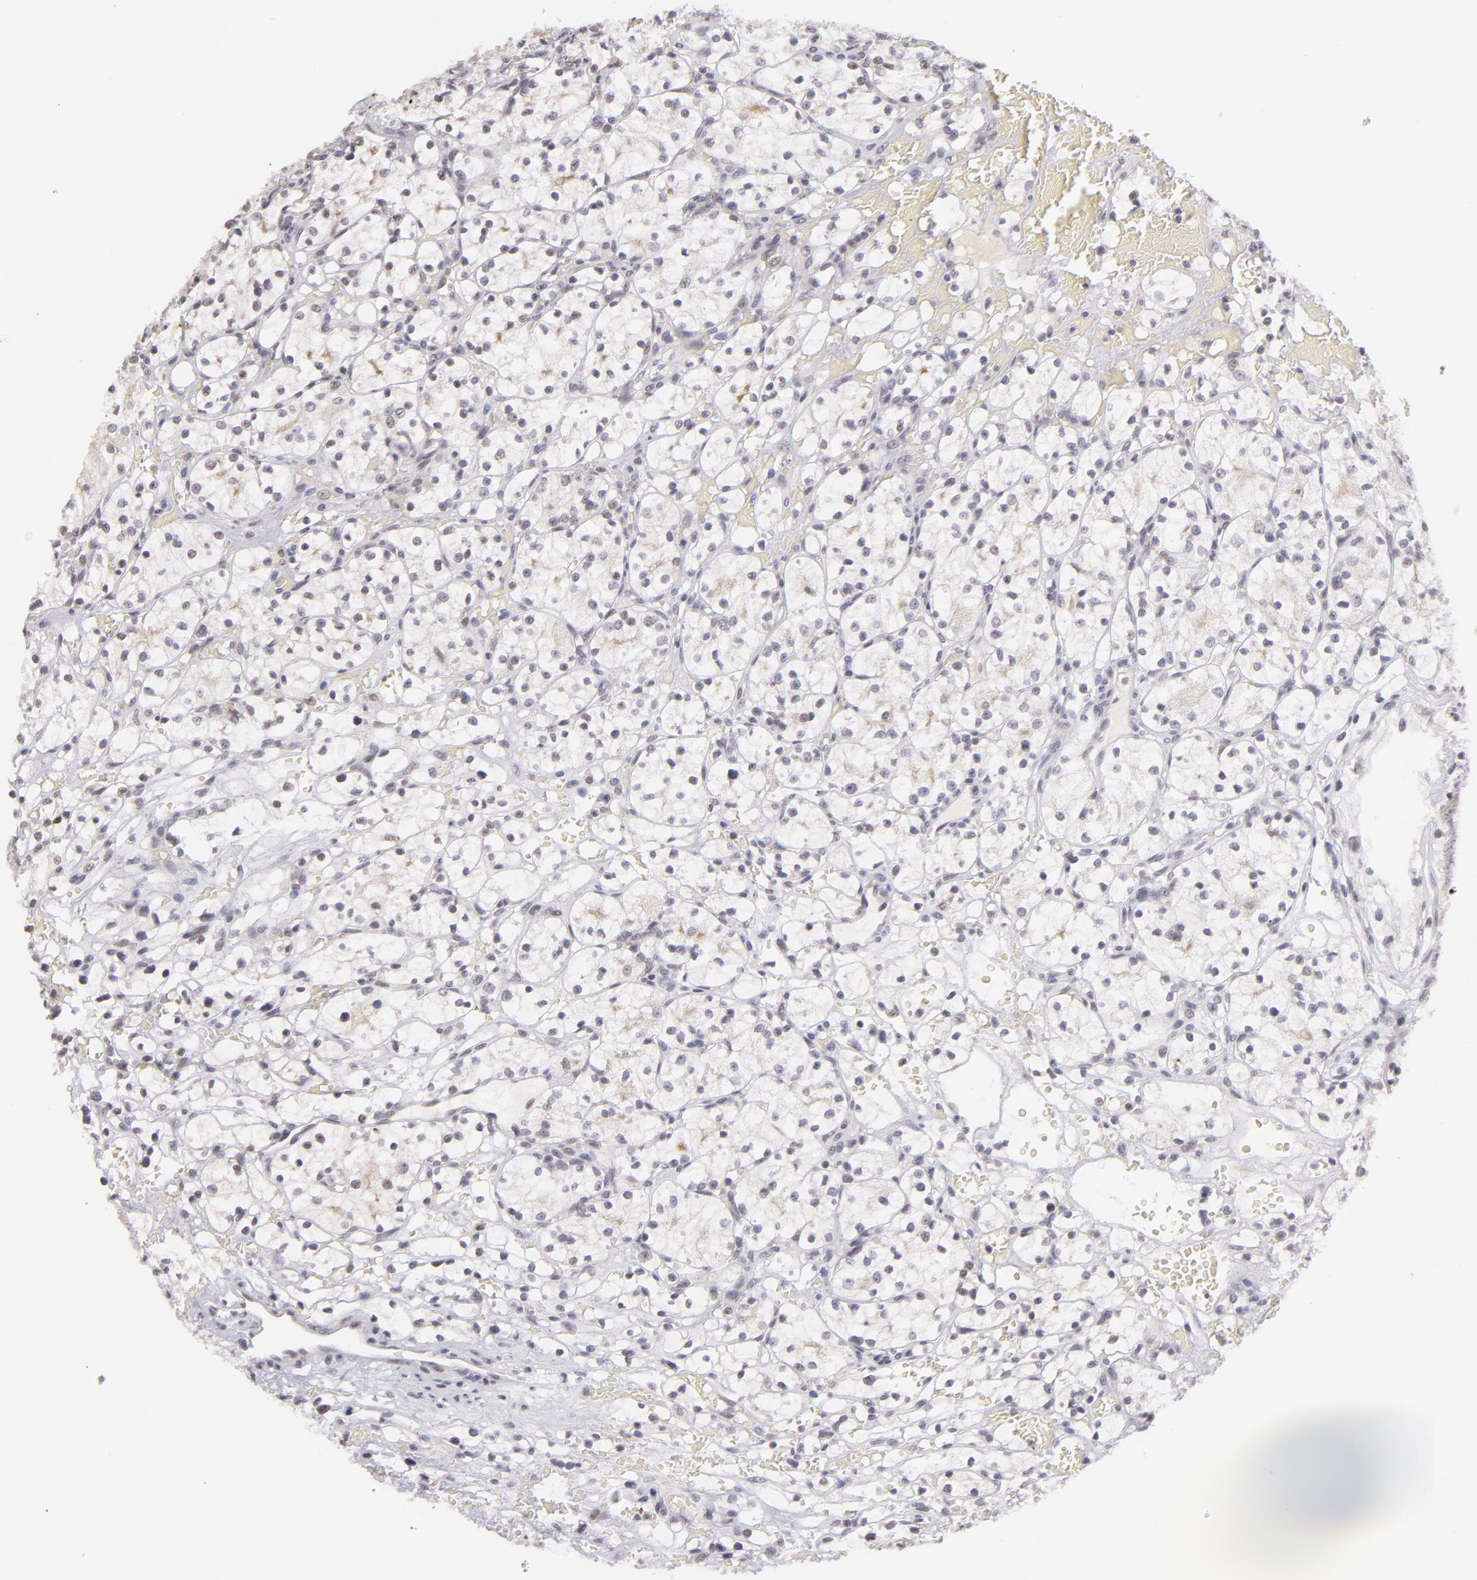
{"staining": {"intensity": "negative", "quantity": "none", "location": "none"}, "tissue": "renal cancer", "cell_type": "Tumor cells", "image_type": "cancer", "snomed": [{"axis": "morphology", "description": "Adenocarcinoma, NOS"}, {"axis": "topography", "description": "Kidney"}], "caption": "Immunohistochemistry (IHC) of human renal adenocarcinoma displays no staining in tumor cells.", "gene": "RARB", "patient": {"sex": "female", "age": 60}}